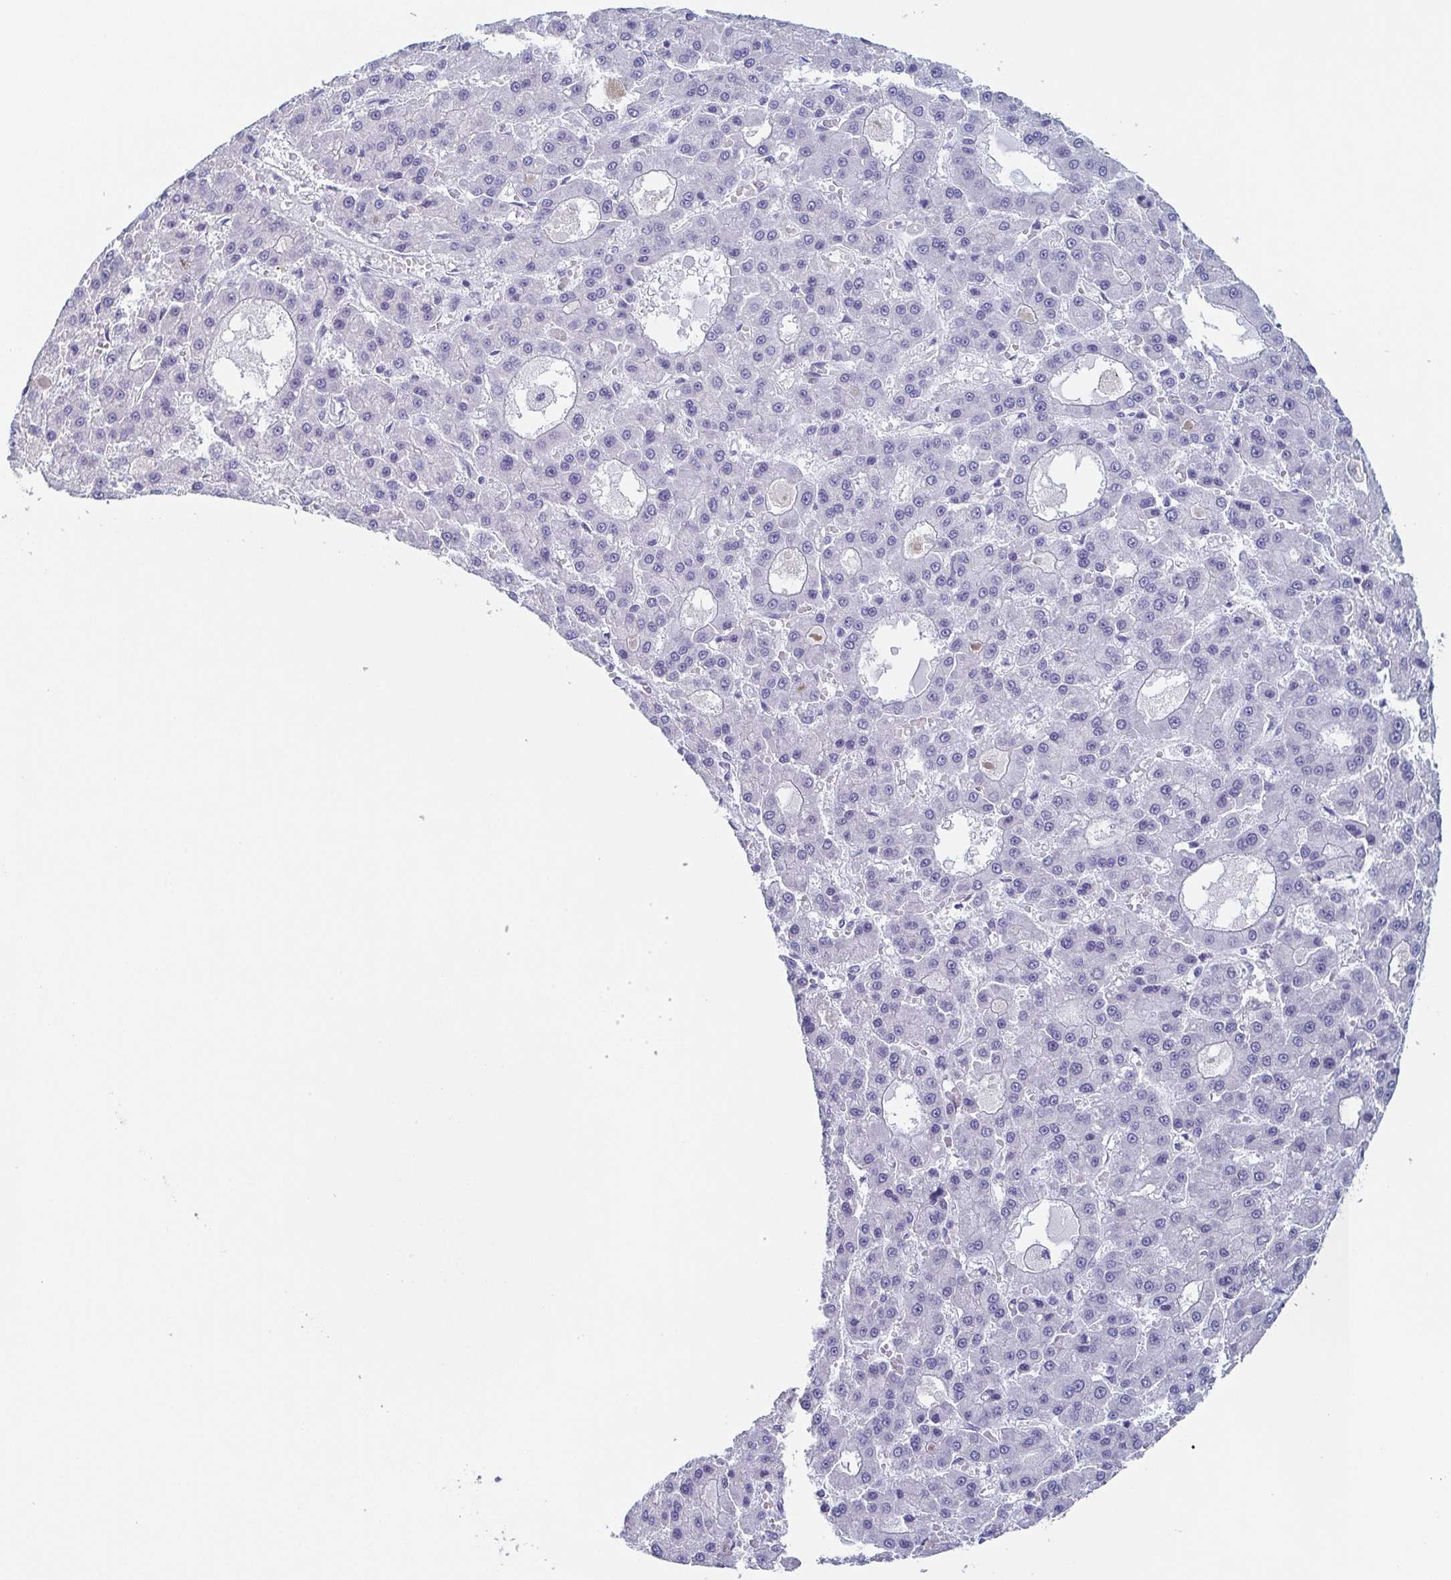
{"staining": {"intensity": "negative", "quantity": "none", "location": "none"}, "tissue": "liver cancer", "cell_type": "Tumor cells", "image_type": "cancer", "snomed": [{"axis": "morphology", "description": "Carcinoma, Hepatocellular, NOS"}, {"axis": "topography", "description": "Liver"}], "caption": "Photomicrograph shows no significant protein positivity in tumor cells of hepatocellular carcinoma (liver).", "gene": "REG4", "patient": {"sex": "male", "age": 70}}